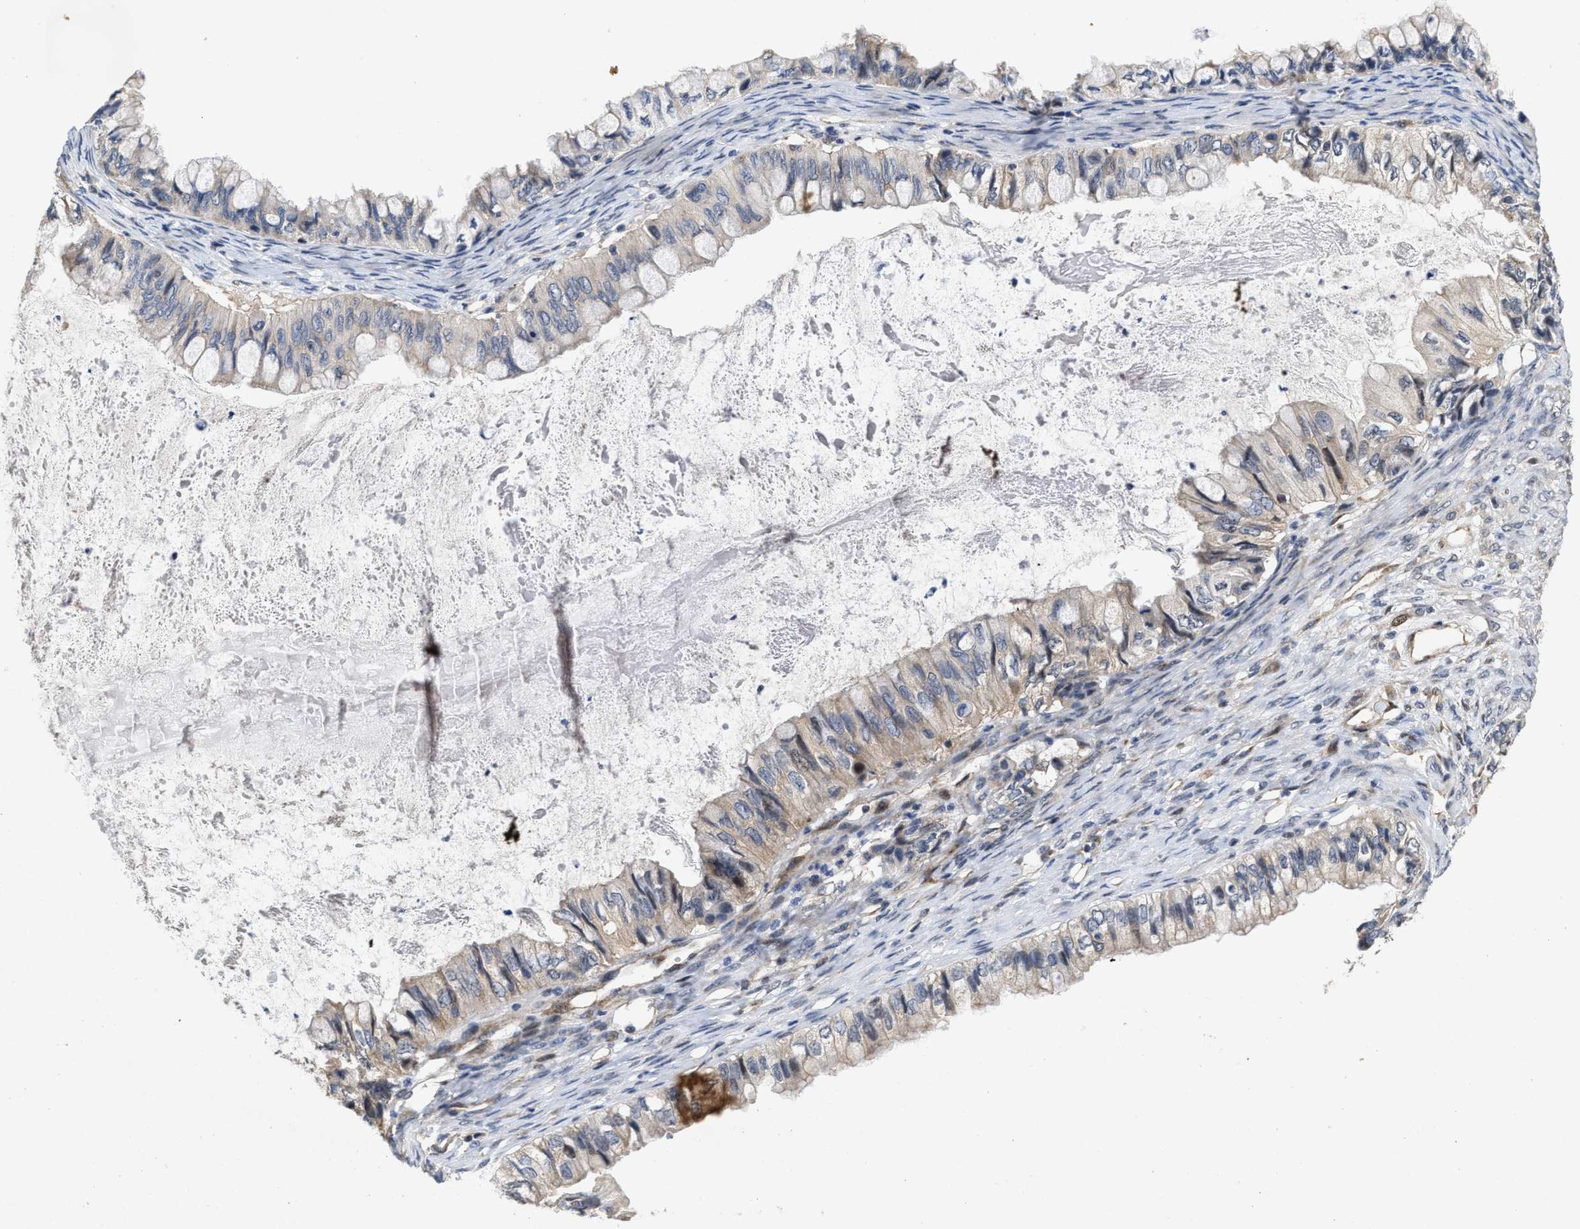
{"staining": {"intensity": "weak", "quantity": "25%-75%", "location": "cytoplasmic/membranous"}, "tissue": "ovarian cancer", "cell_type": "Tumor cells", "image_type": "cancer", "snomed": [{"axis": "morphology", "description": "Cystadenocarcinoma, mucinous, NOS"}, {"axis": "topography", "description": "Ovary"}], "caption": "Immunohistochemistry (IHC) image of ovarian cancer (mucinous cystadenocarcinoma) stained for a protein (brown), which displays low levels of weak cytoplasmic/membranous staining in approximately 25%-75% of tumor cells.", "gene": "SCYL2", "patient": {"sex": "female", "age": 80}}